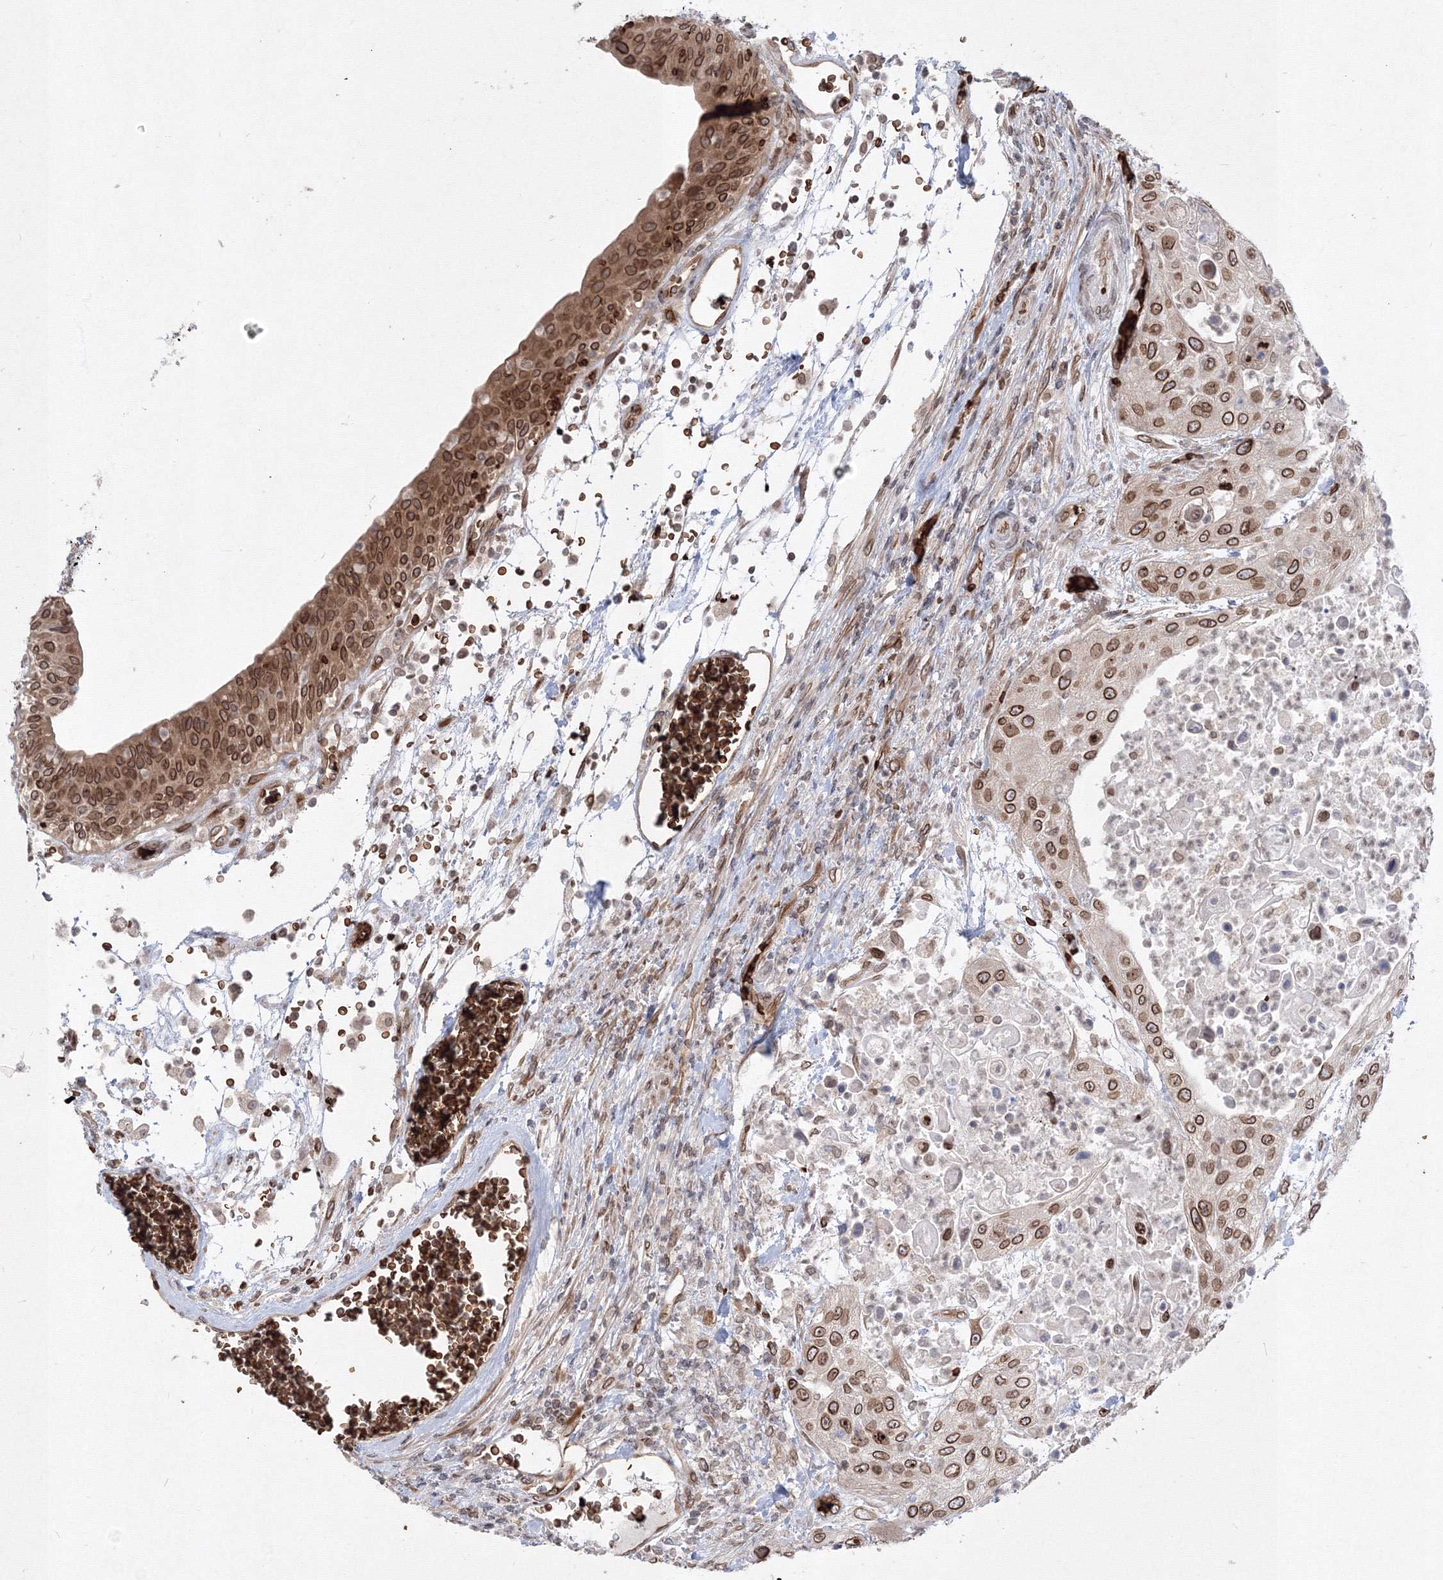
{"staining": {"intensity": "strong", "quantity": ">75%", "location": "cytoplasmic/membranous,nuclear"}, "tissue": "urothelial cancer", "cell_type": "Tumor cells", "image_type": "cancer", "snomed": [{"axis": "morphology", "description": "Urothelial carcinoma, High grade"}, {"axis": "topography", "description": "Urinary bladder"}], "caption": "Urothelial cancer stained for a protein reveals strong cytoplasmic/membranous and nuclear positivity in tumor cells.", "gene": "DNAJB2", "patient": {"sex": "female", "age": 79}}